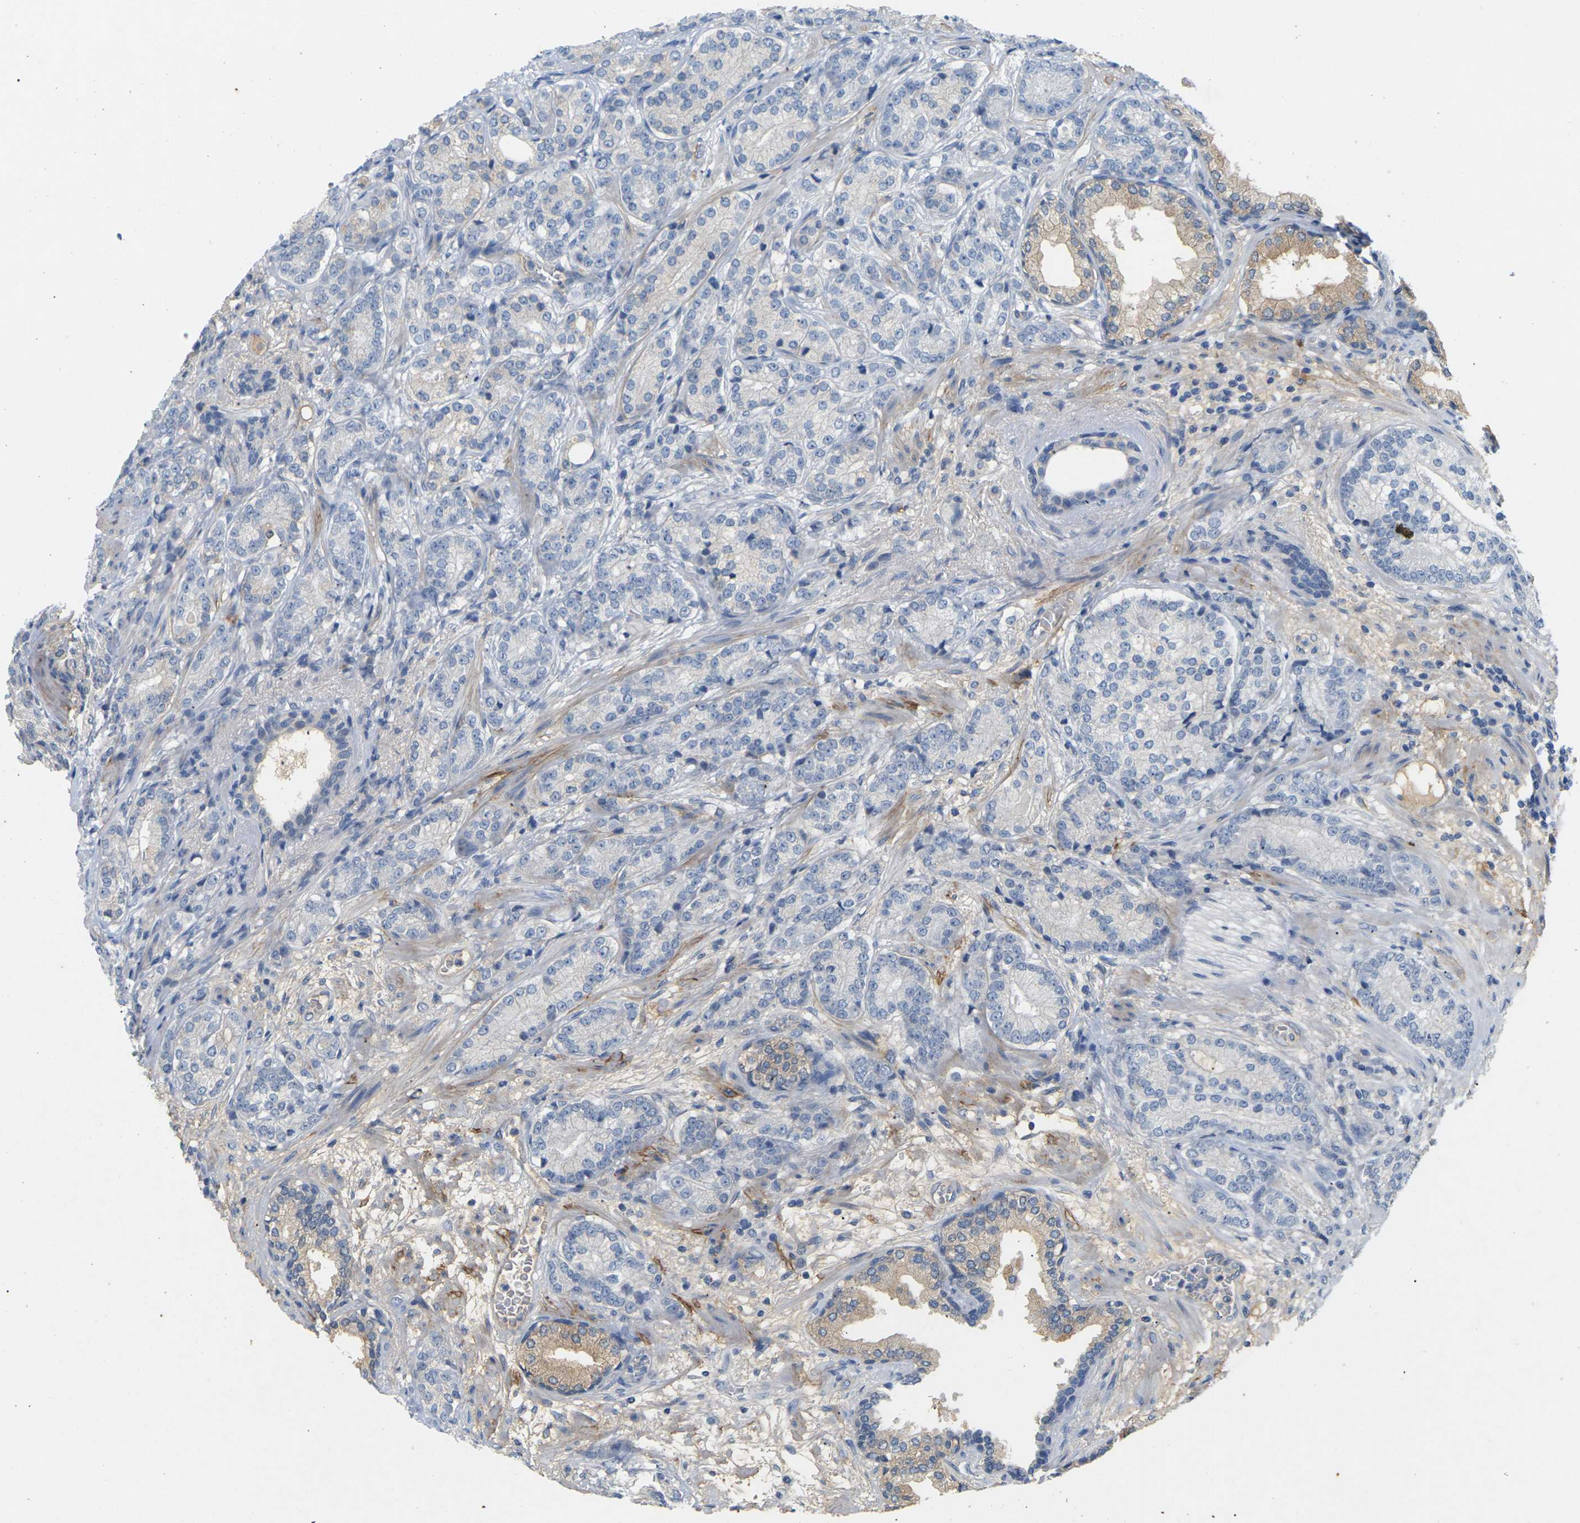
{"staining": {"intensity": "negative", "quantity": "none", "location": "none"}, "tissue": "prostate cancer", "cell_type": "Tumor cells", "image_type": "cancer", "snomed": [{"axis": "morphology", "description": "Adenocarcinoma, High grade"}, {"axis": "topography", "description": "Prostate"}], "caption": "Tumor cells show no significant protein expression in prostate cancer (high-grade adenocarcinoma).", "gene": "ITGA5", "patient": {"sex": "male", "age": 61}}